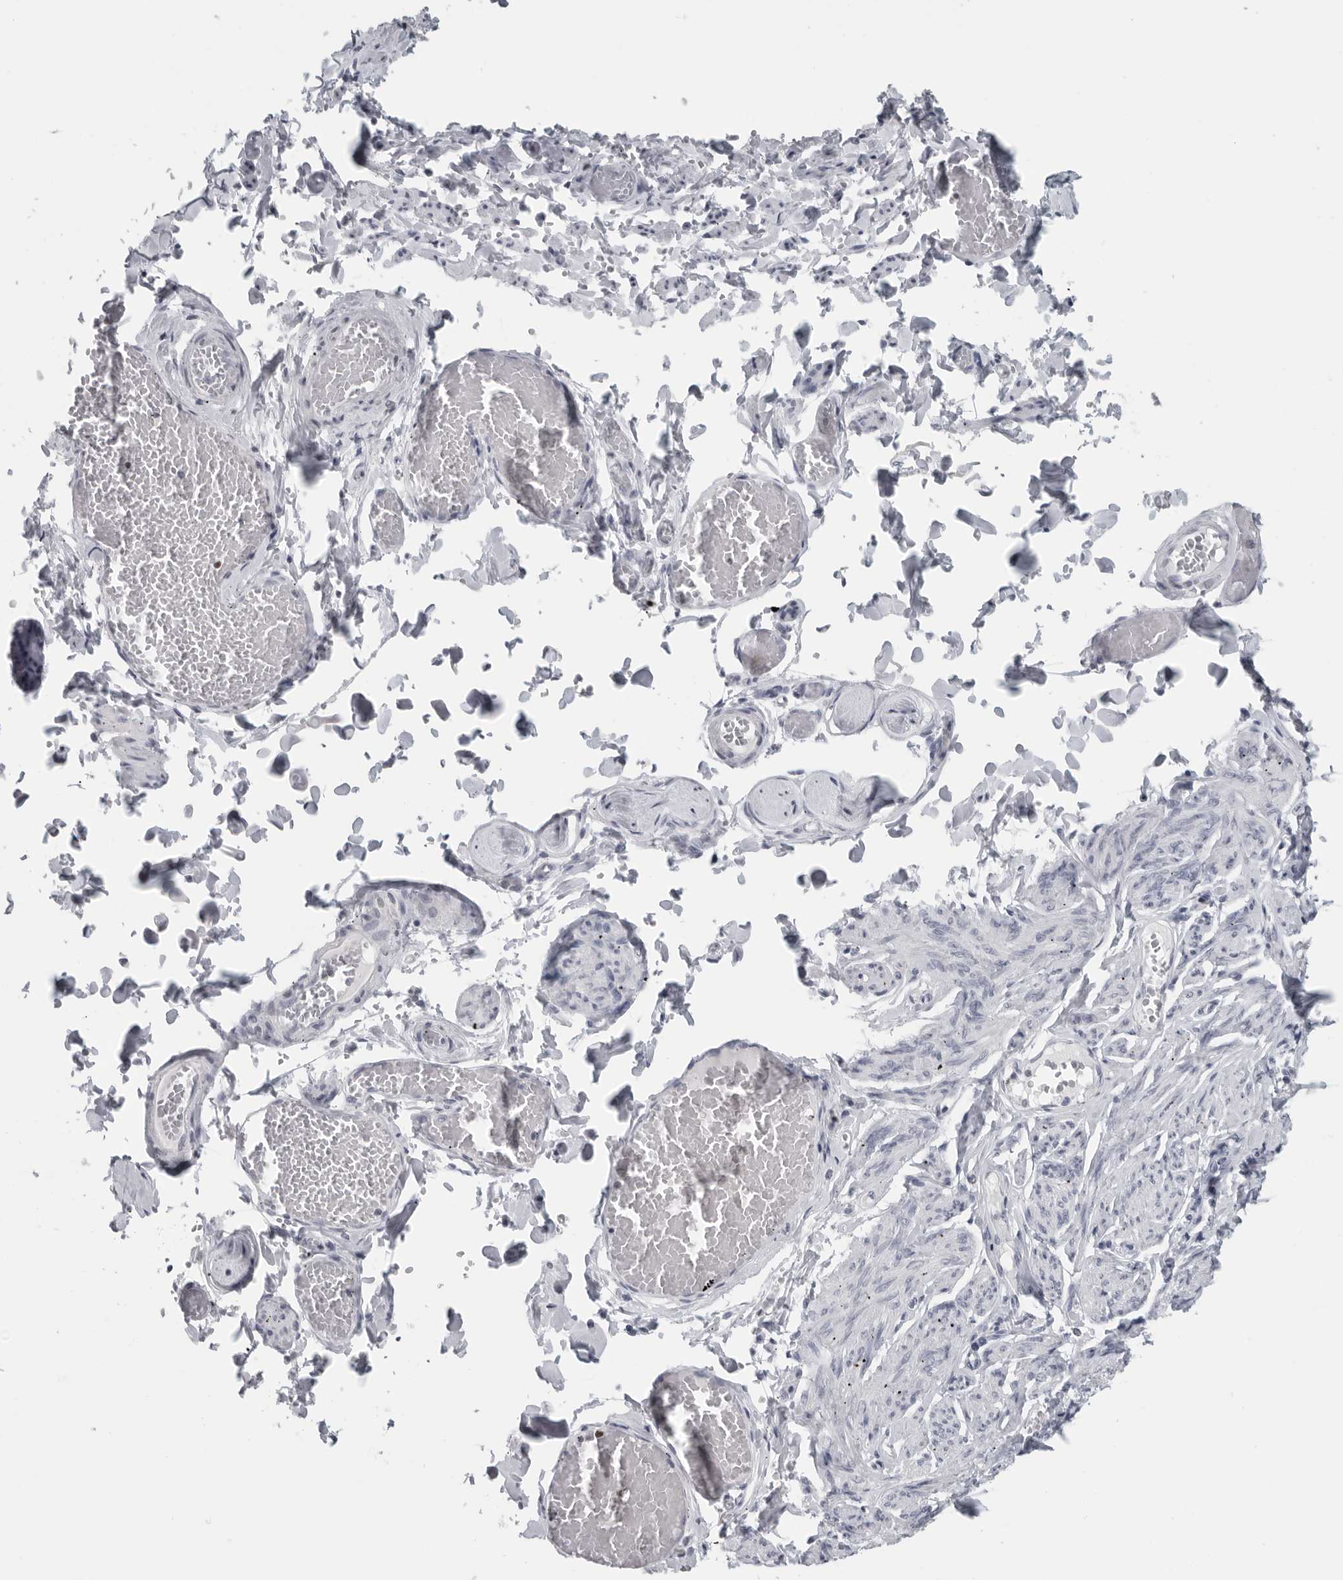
{"staining": {"intensity": "negative", "quantity": "none", "location": "none"}, "tissue": "adipose tissue", "cell_type": "Adipocytes", "image_type": "normal", "snomed": [{"axis": "morphology", "description": "Normal tissue, NOS"}, {"axis": "topography", "description": "Vascular tissue"}, {"axis": "topography", "description": "Fallopian tube"}, {"axis": "topography", "description": "Ovary"}], "caption": "Photomicrograph shows no significant protein positivity in adipocytes of benign adipose tissue. (DAB immunohistochemistry (IHC) visualized using brightfield microscopy, high magnification).", "gene": "SATB2", "patient": {"sex": "female", "age": 67}}